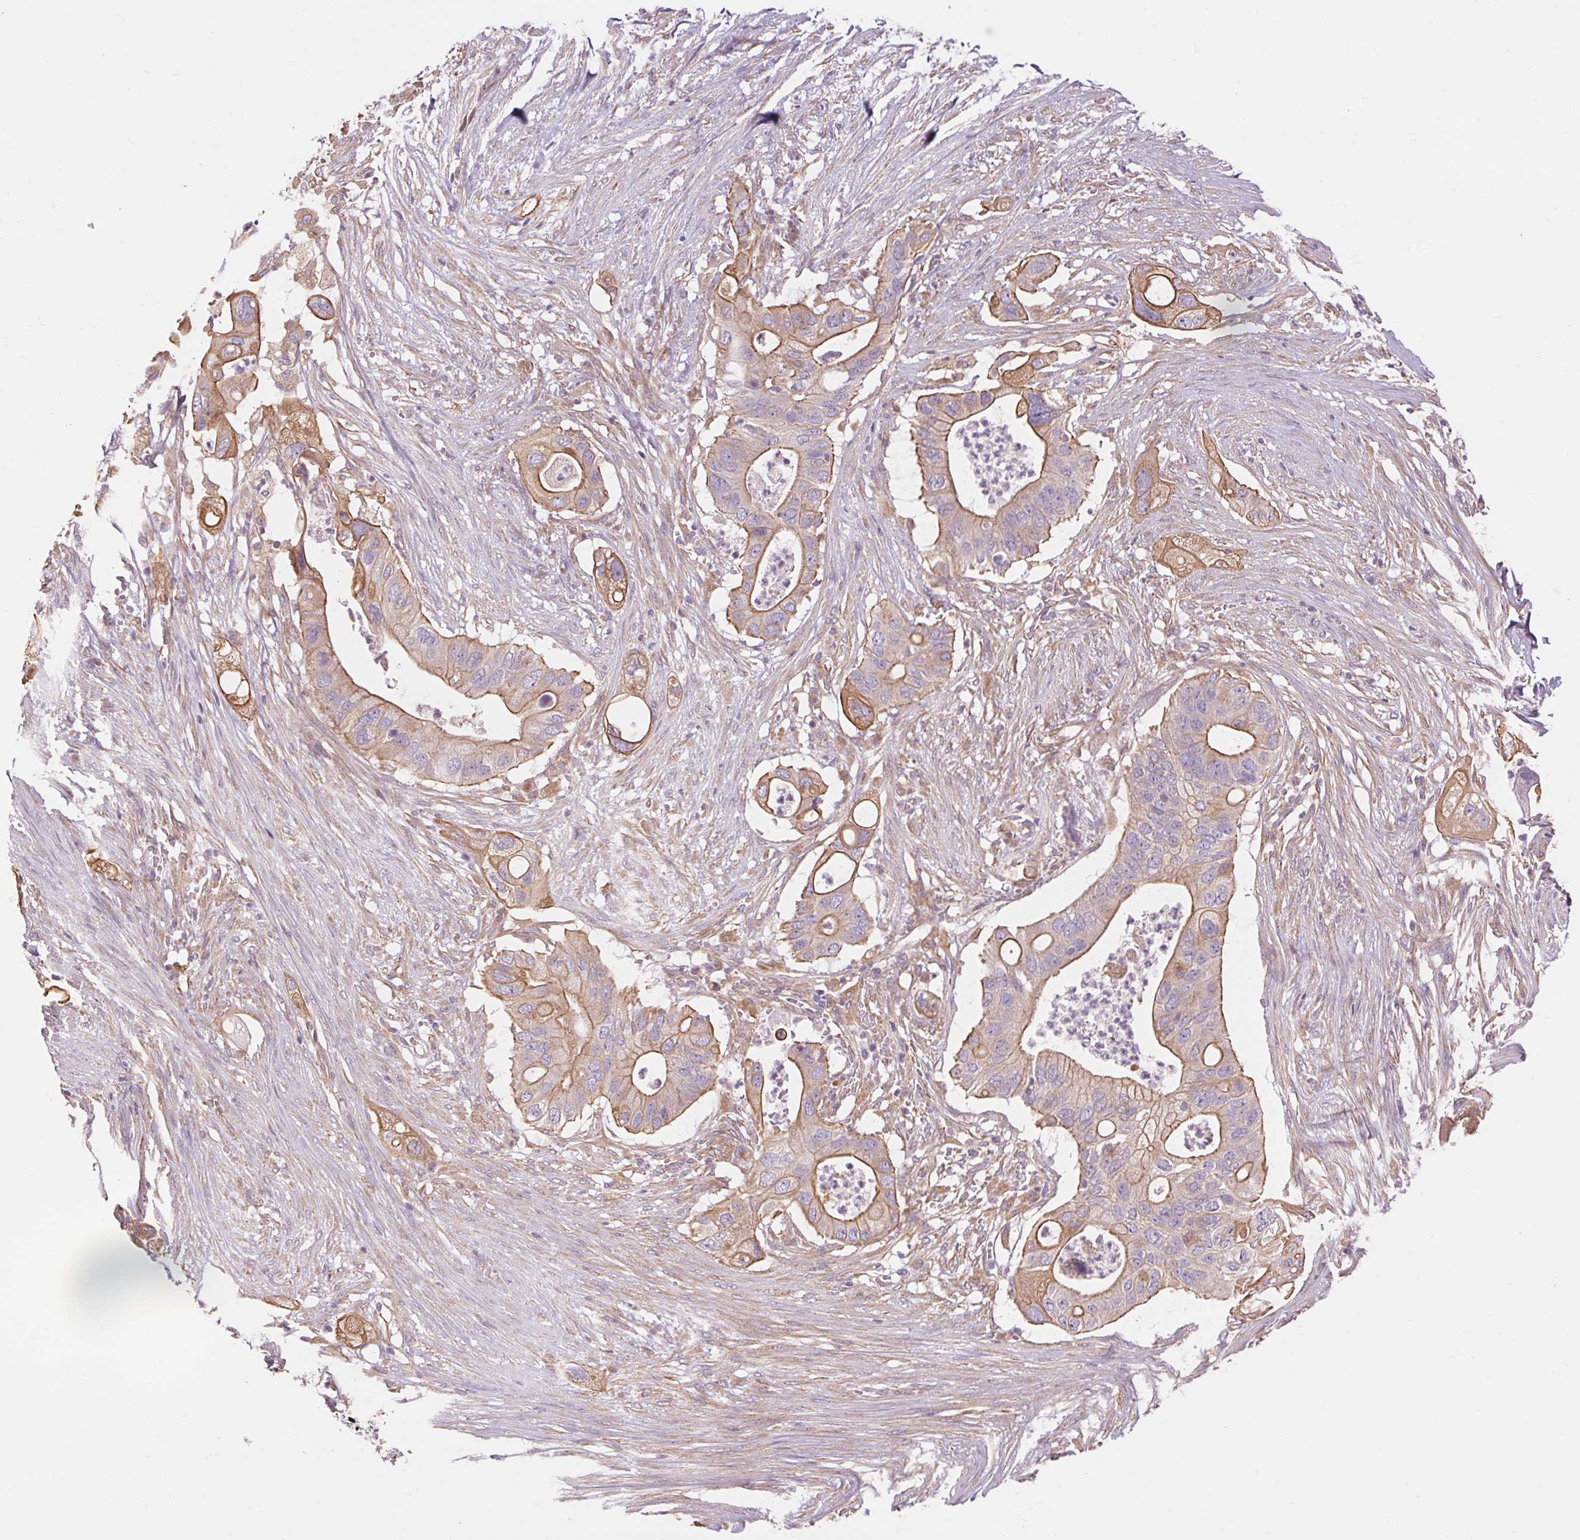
{"staining": {"intensity": "strong", "quantity": "25%-75%", "location": "cytoplasmic/membranous"}, "tissue": "pancreatic cancer", "cell_type": "Tumor cells", "image_type": "cancer", "snomed": [{"axis": "morphology", "description": "Adenocarcinoma, NOS"}, {"axis": "topography", "description": "Pancreas"}], "caption": "High-power microscopy captured an immunohistochemistry photomicrograph of pancreatic cancer (adenocarcinoma), revealing strong cytoplasmic/membranous positivity in approximately 25%-75% of tumor cells.", "gene": "TM6SF1", "patient": {"sex": "female", "age": 72}}